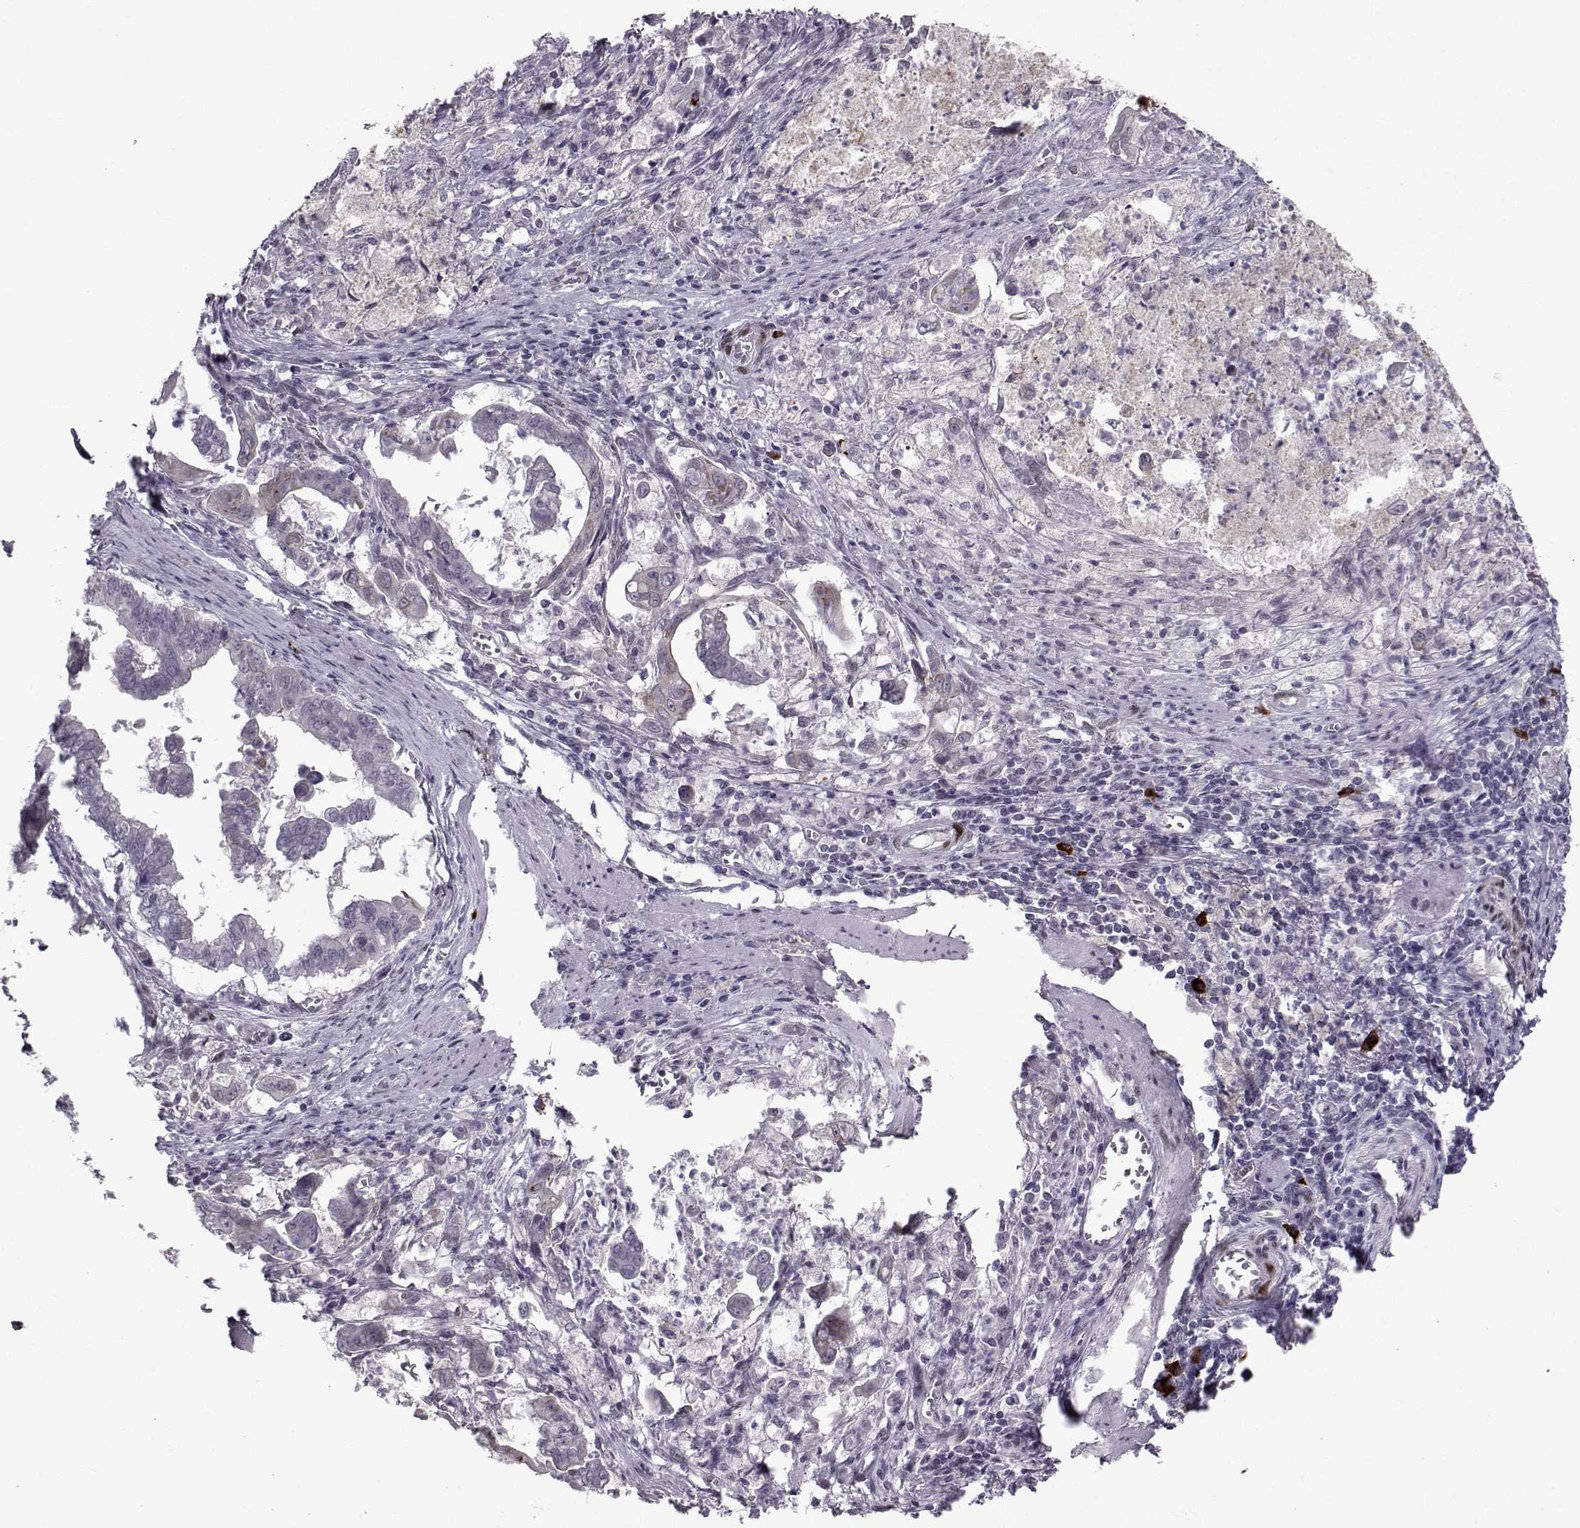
{"staining": {"intensity": "negative", "quantity": "none", "location": "none"}, "tissue": "stomach cancer", "cell_type": "Tumor cells", "image_type": "cancer", "snomed": [{"axis": "morphology", "description": "Adenocarcinoma, NOS"}, {"axis": "topography", "description": "Stomach, upper"}], "caption": "DAB immunohistochemical staining of adenocarcinoma (stomach) displays no significant staining in tumor cells. Nuclei are stained in blue.", "gene": "RBM24", "patient": {"sex": "male", "age": 80}}